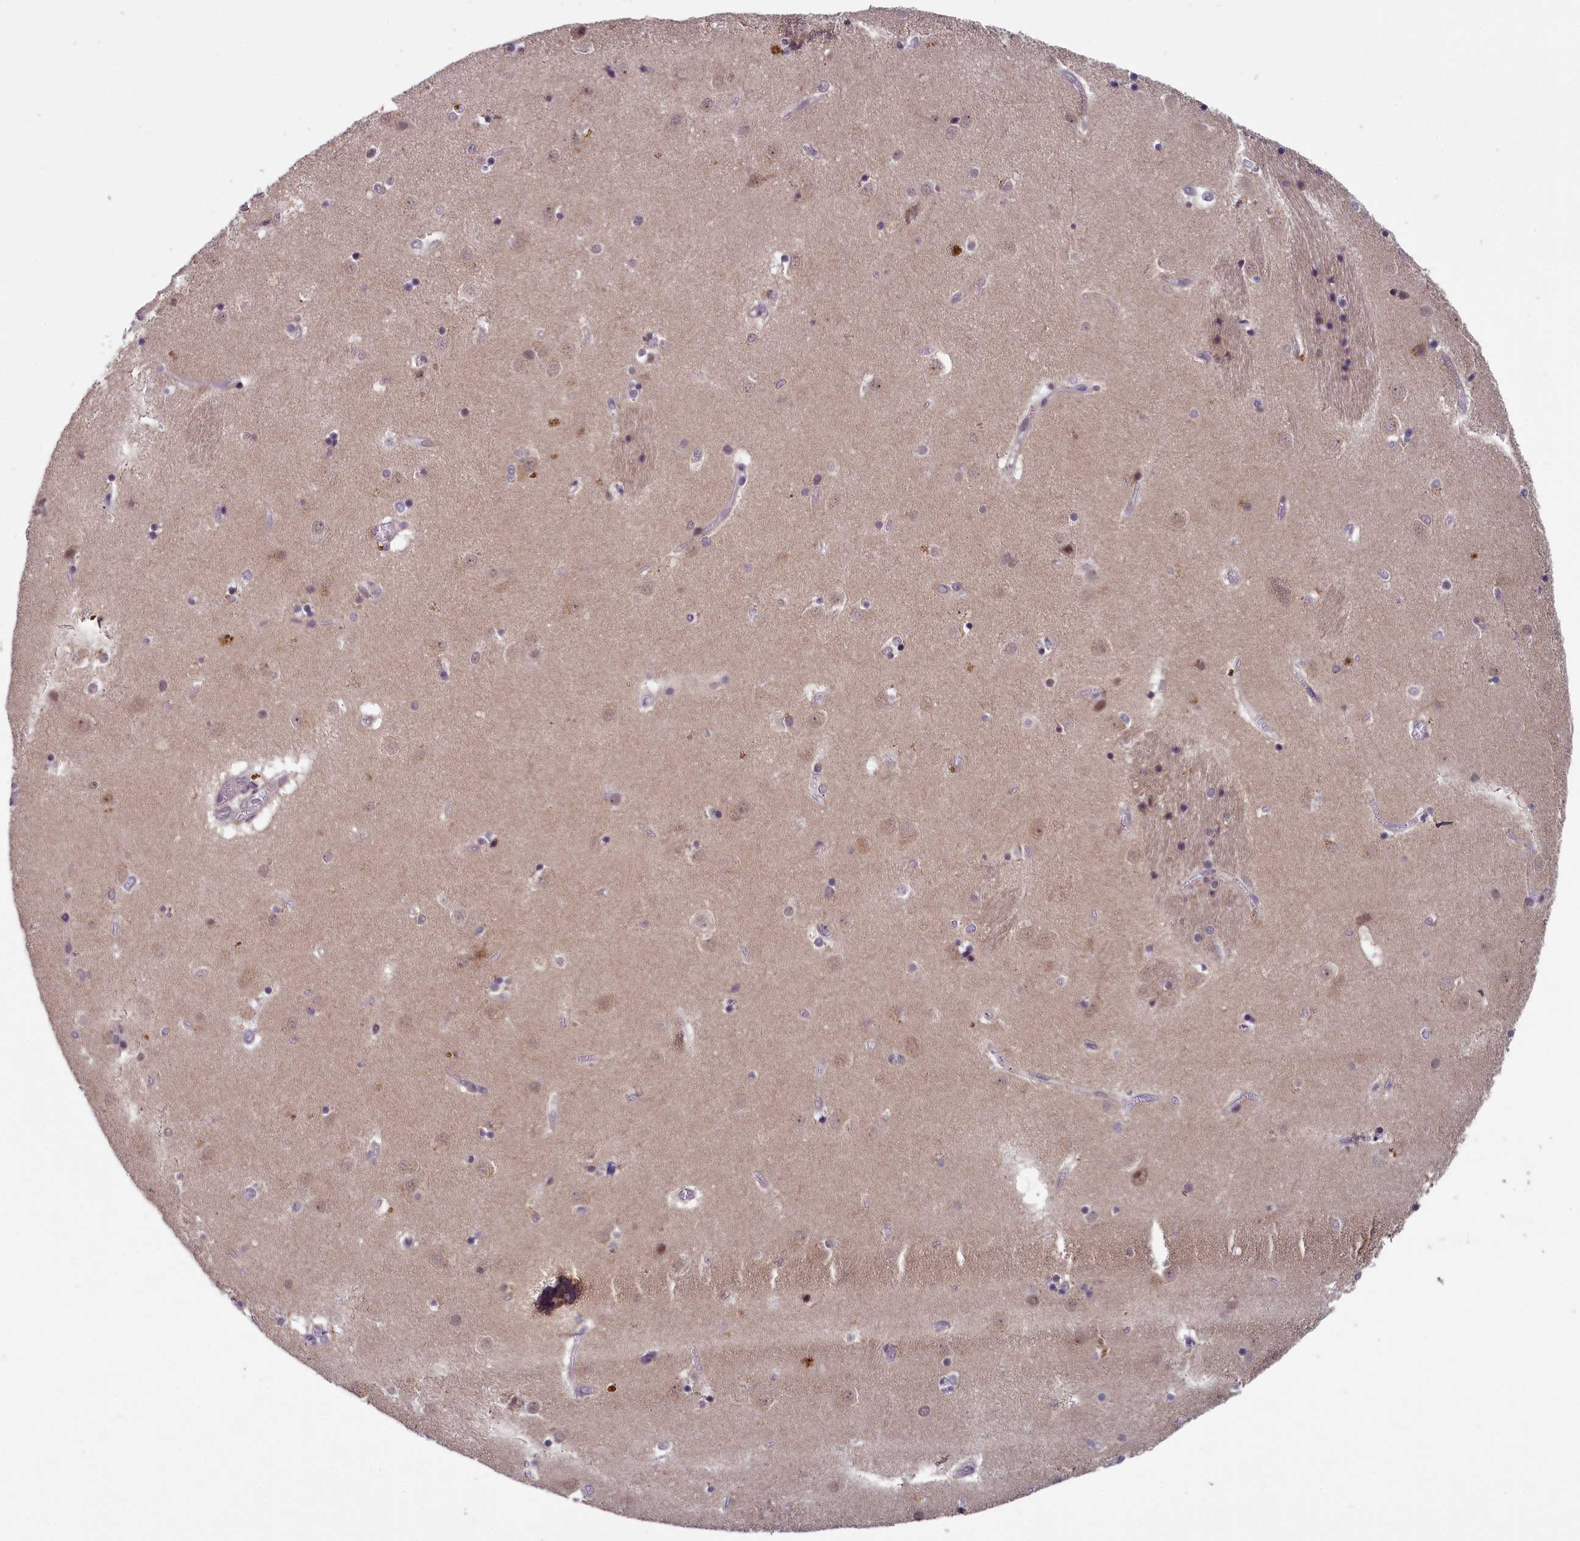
{"staining": {"intensity": "negative", "quantity": "none", "location": "none"}, "tissue": "caudate", "cell_type": "Glial cells", "image_type": "normal", "snomed": [{"axis": "morphology", "description": "Normal tissue, NOS"}, {"axis": "topography", "description": "Lateral ventricle wall"}], "caption": "This is an immunohistochemistry (IHC) image of normal human caudate. There is no staining in glial cells.", "gene": "CNEP1R1", "patient": {"sex": "male", "age": 70}}